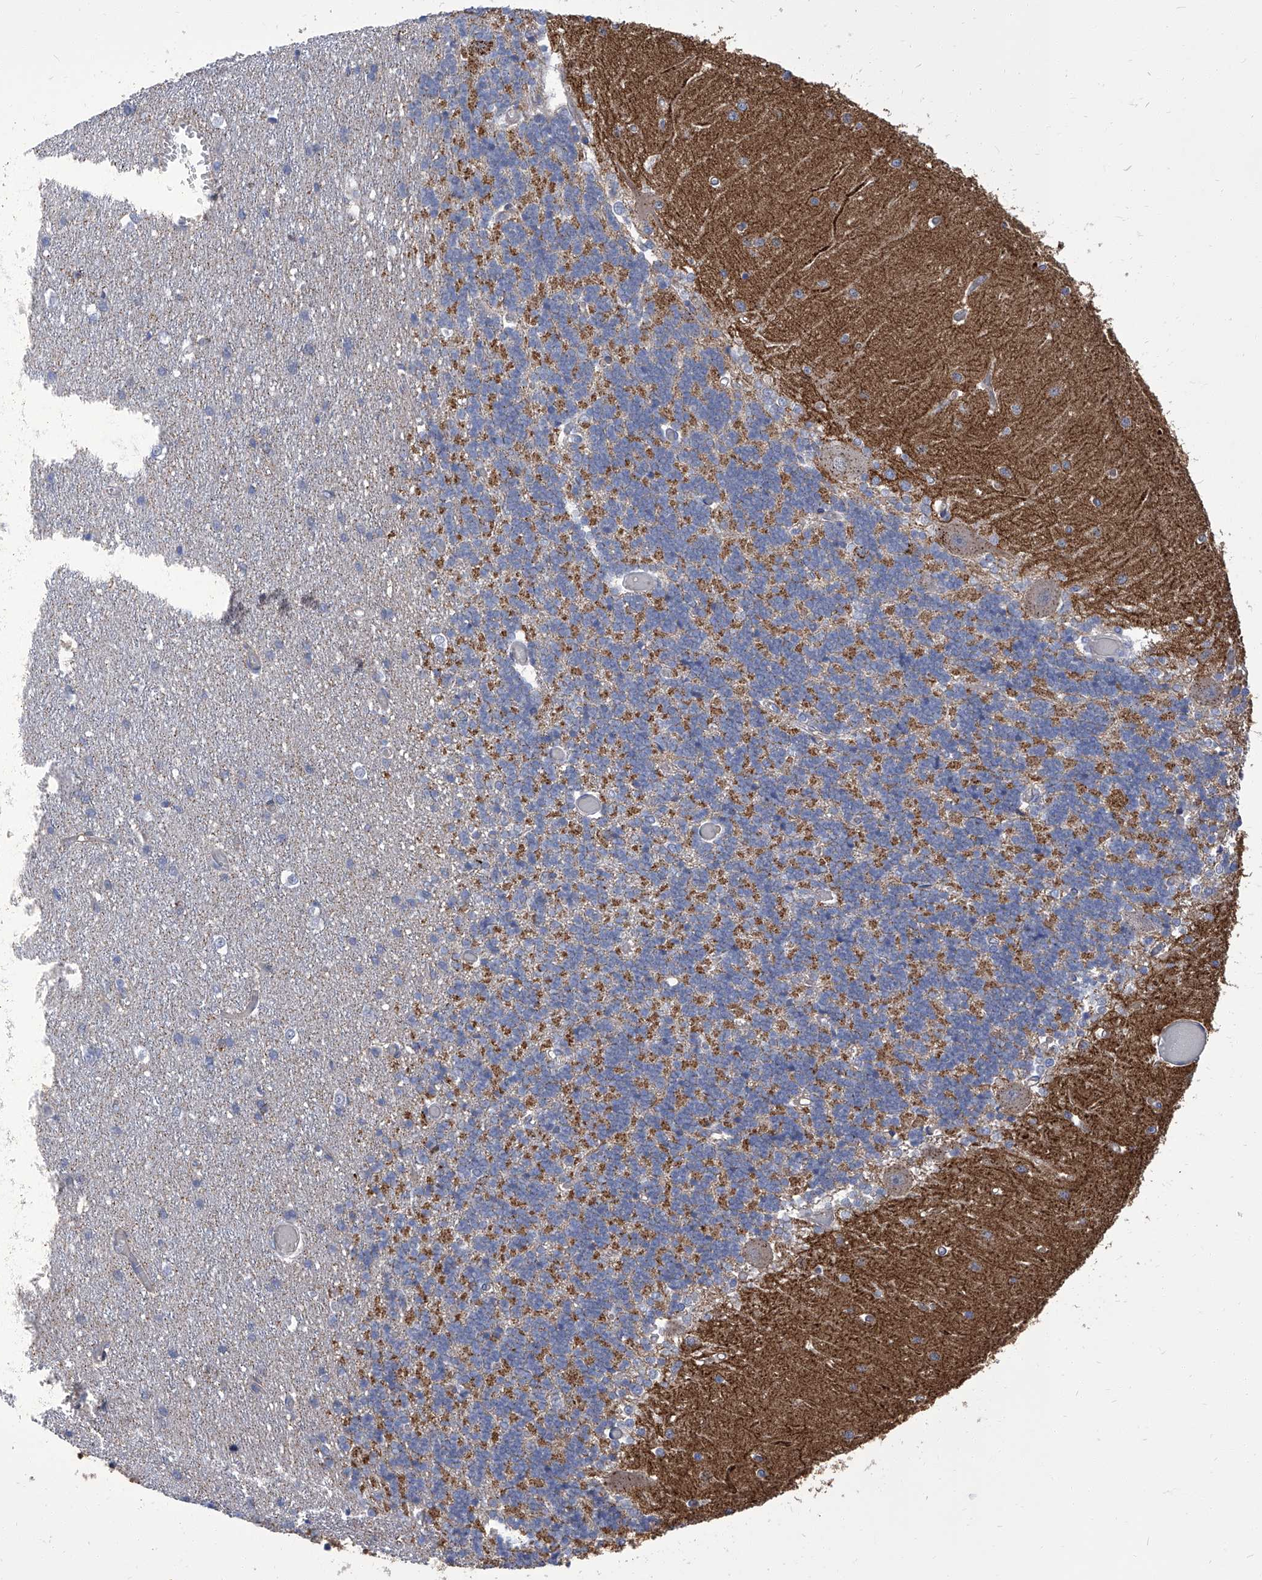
{"staining": {"intensity": "moderate", "quantity": "25%-75%", "location": "cytoplasmic/membranous"}, "tissue": "cerebellum", "cell_type": "Cells in granular layer", "image_type": "normal", "snomed": [{"axis": "morphology", "description": "Normal tissue, NOS"}, {"axis": "topography", "description": "Cerebellum"}], "caption": "The photomicrograph displays staining of unremarkable cerebellum, revealing moderate cytoplasmic/membranous protein expression (brown color) within cells in granular layer. (DAB (3,3'-diaminobenzidine) IHC, brown staining for protein, blue staining for nuclei).", "gene": "PARD3", "patient": {"sex": "male", "age": 37}}